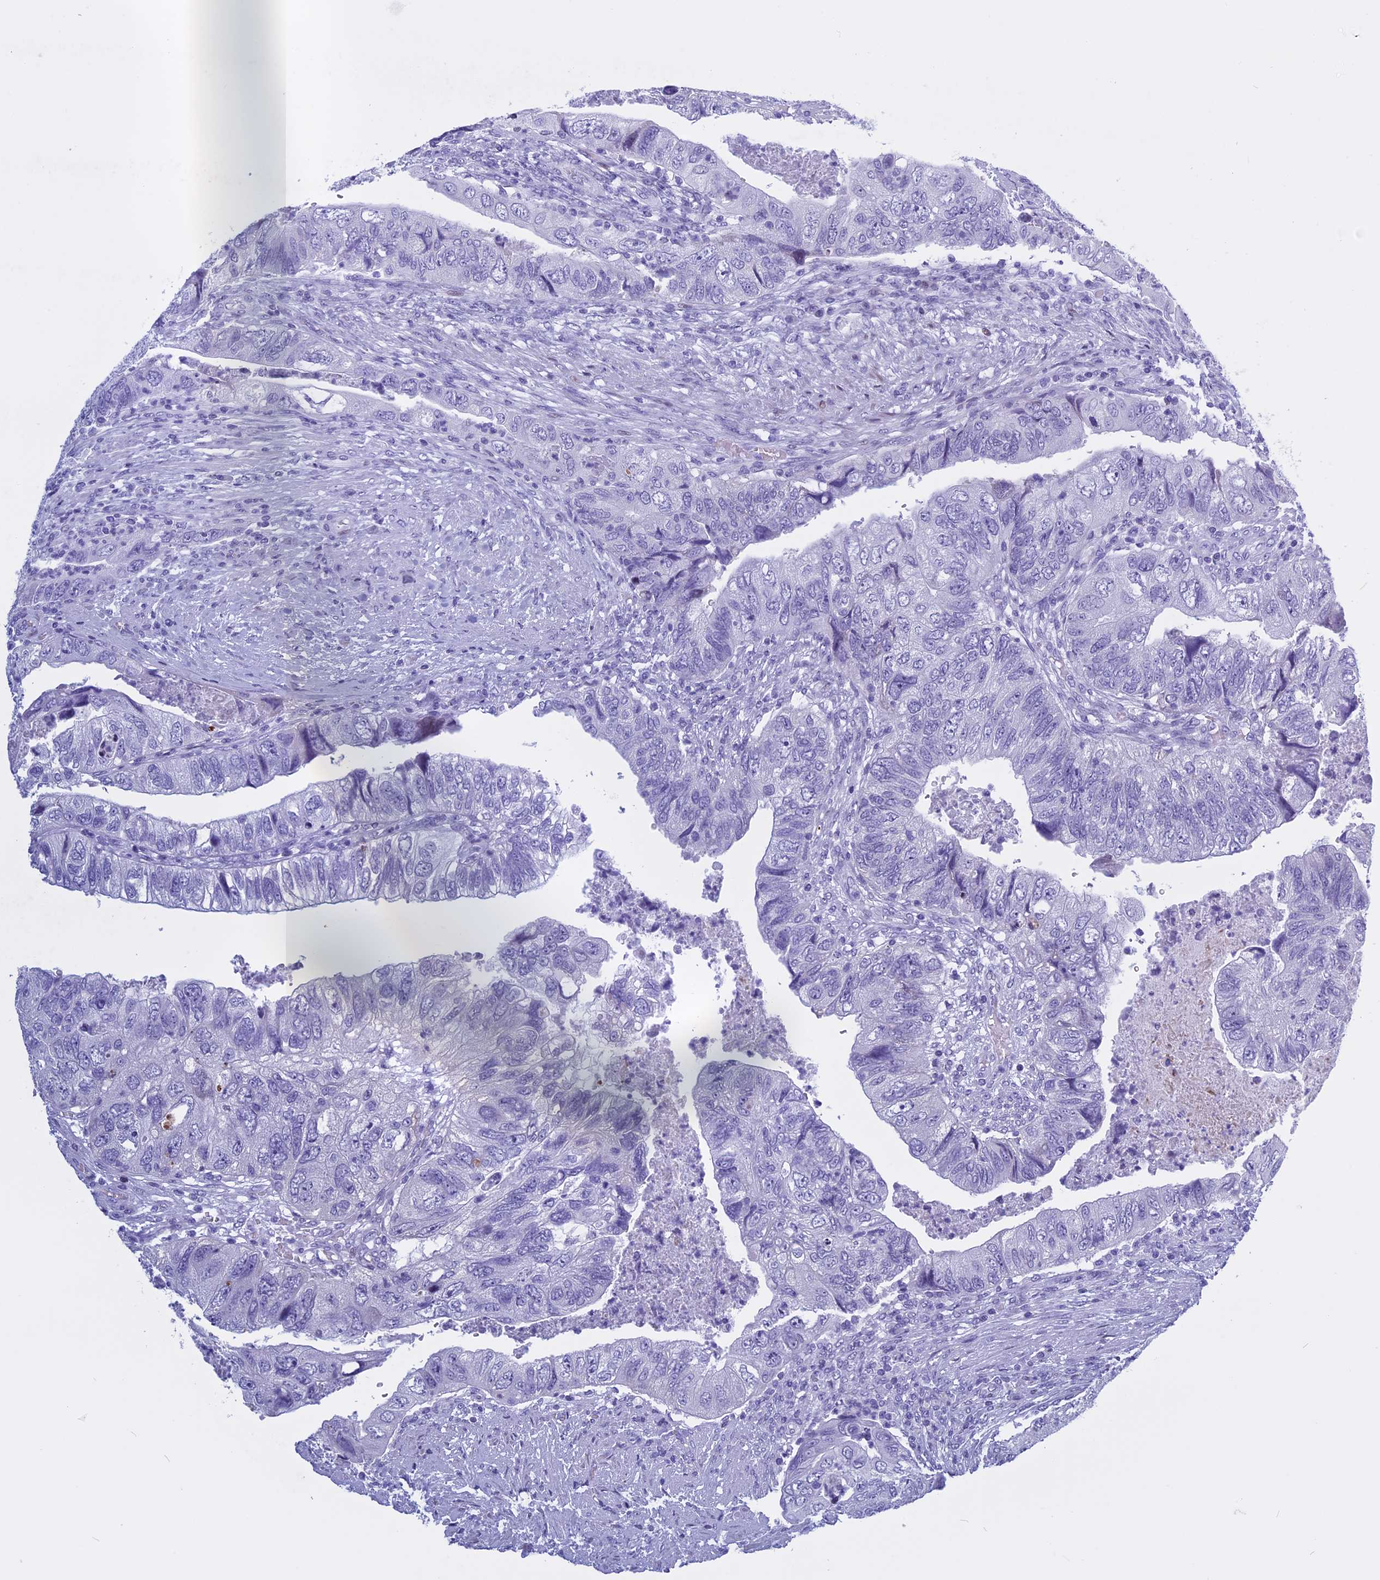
{"staining": {"intensity": "negative", "quantity": "none", "location": "none"}, "tissue": "colorectal cancer", "cell_type": "Tumor cells", "image_type": "cancer", "snomed": [{"axis": "morphology", "description": "Adenocarcinoma, NOS"}, {"axis": "topography", "description": "Rectum"}], "caption": "Immunohistochemistry (IHC) micrograph of human colorectal adenocarcinoma stained for a protein (brown), which reveals no staining in tumor cells.", "gene": "KCTD21", "patient": {"sex": "male", "age": 63}}